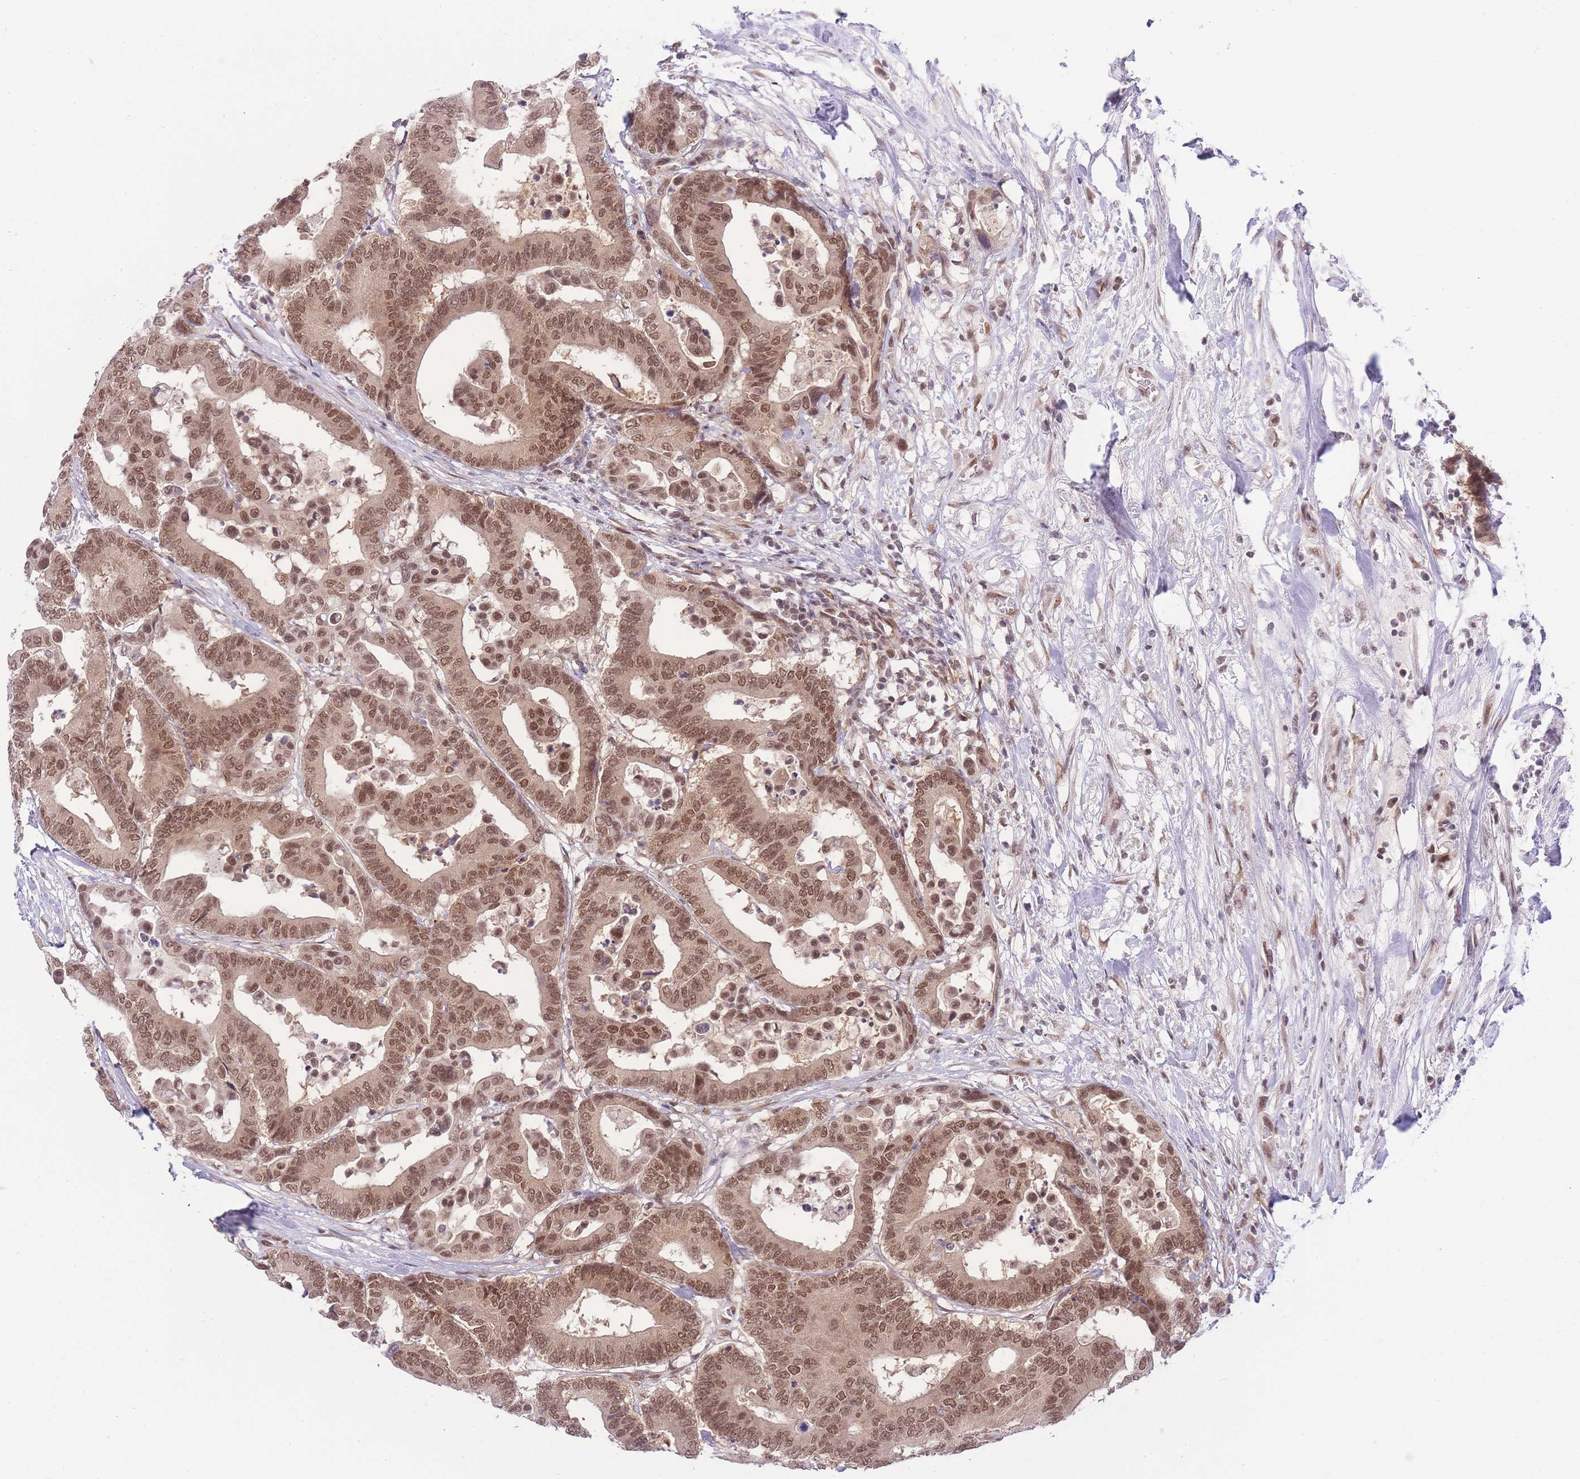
{"staining": {"intensity": "moderate", "quantity": ">75%", "location": "nuclear"}, "tissue": "colorectal cancer", "cell_type": "Tumor cells", "image_type": "cancer", "snomed": [{"axis": "morphology", "description": "Normal tissue, NOS"}, {"axis": "morphology", "description": "Adenocarcinoma, NOS"}, {"axis": "topography", "description": "Colon"}], "caption": "An image of adenocarcinoma (colorectal) stained for a protein demonstrates moderate nuclear brown staining in tumor cells. Using DAB (brown) and hematoxylin (blue) stains, captured at high magnification using brightfield microscopy.", "gene": "TMED3", "patient": {"sex": "male", "age": 82}}